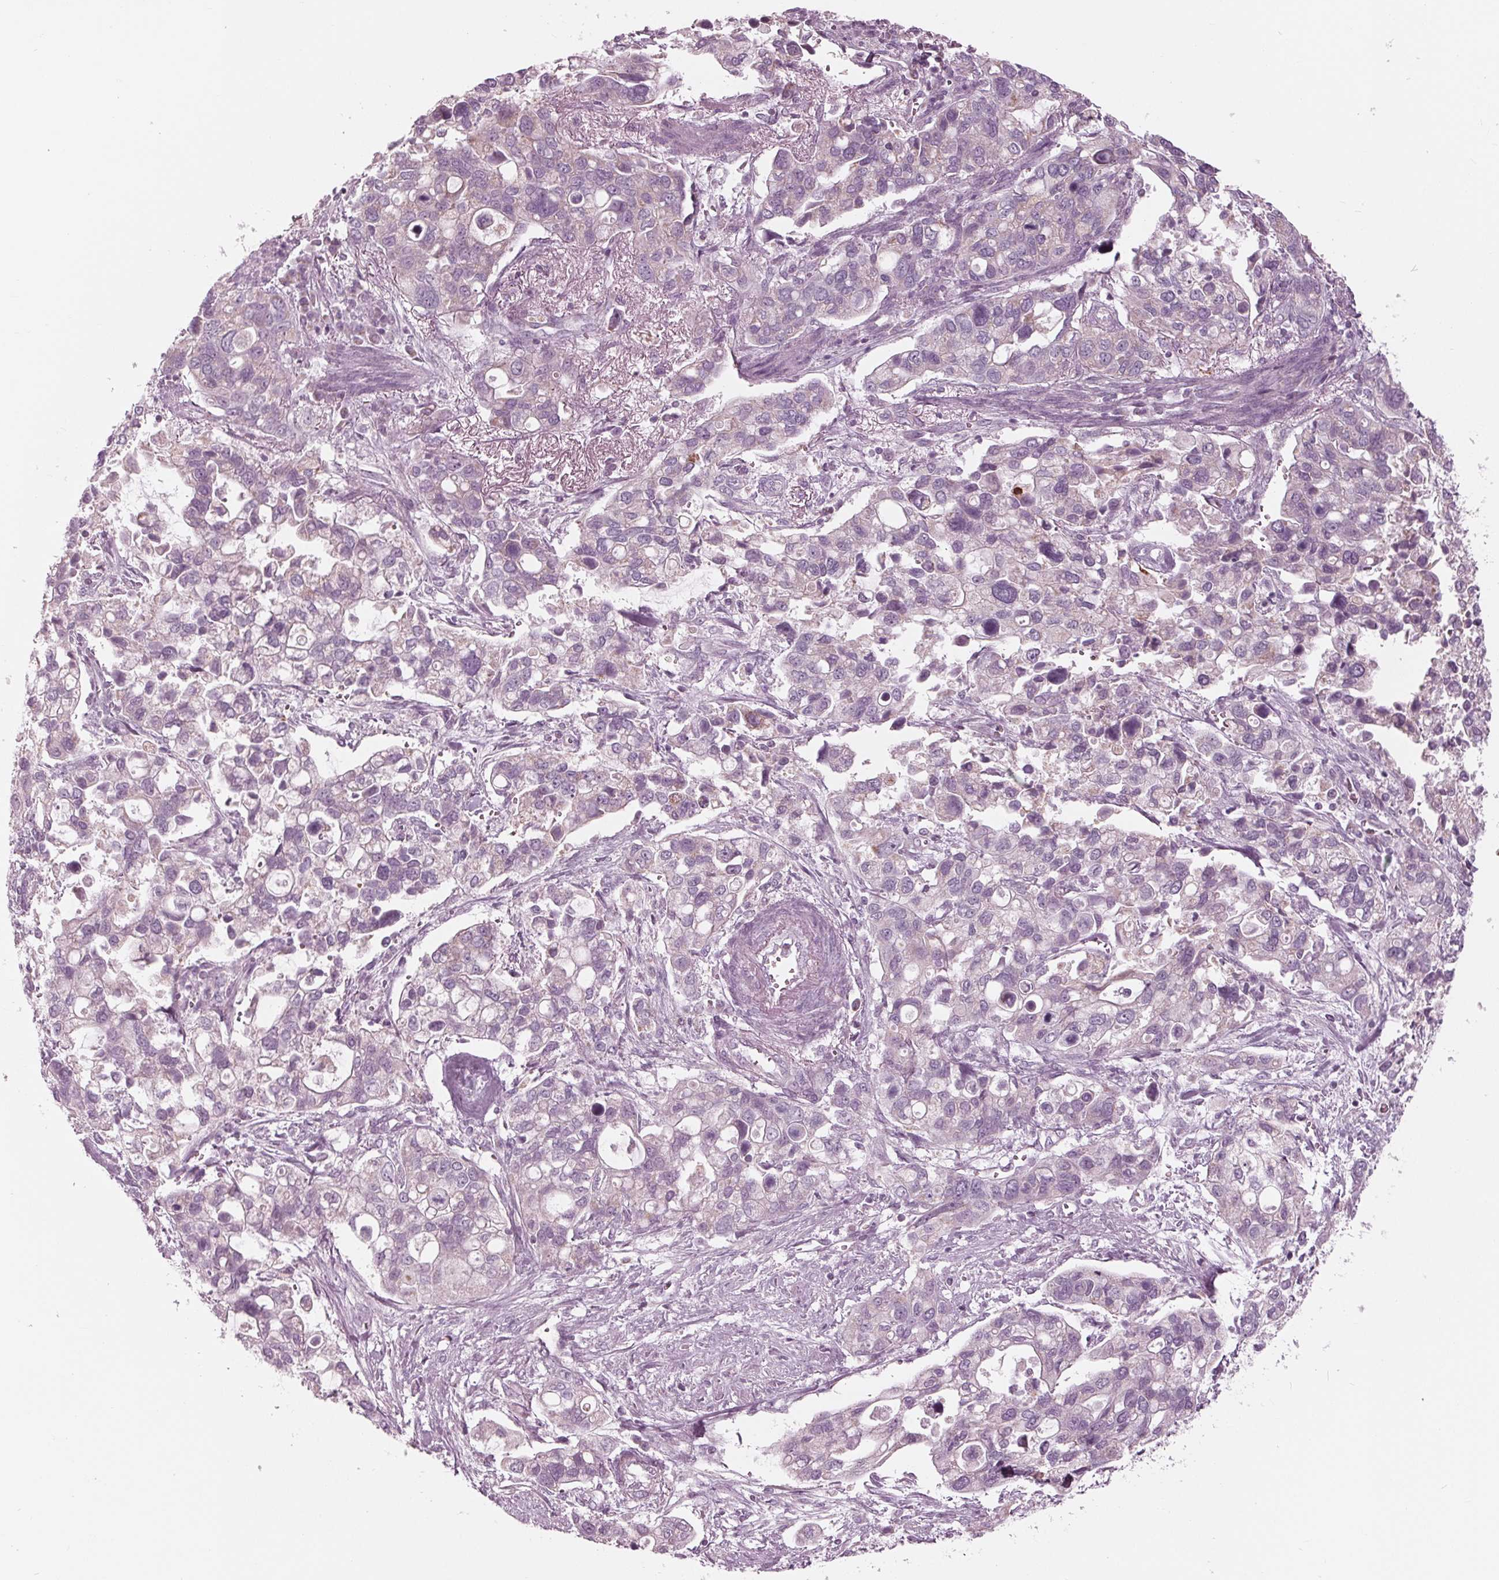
{"staining": {"intensity": "weak", "quantity": "<25%", "location": "cytoplasmic/membranous"}, "tissue": "stomach cancer", "cell_type": "Tumor cells", "image_type": "cancer", "snomed": [{"axis": "morphology", "description": "Adenocarcinoma, NOS"}, {"axis": "topography", "description": "Stomach, upper"}], "caption": "Tumor cells are negative for protein expression in human stomach cancer.", "gene": "CLN6", "patient": {"sex": "female", "age": 81}}